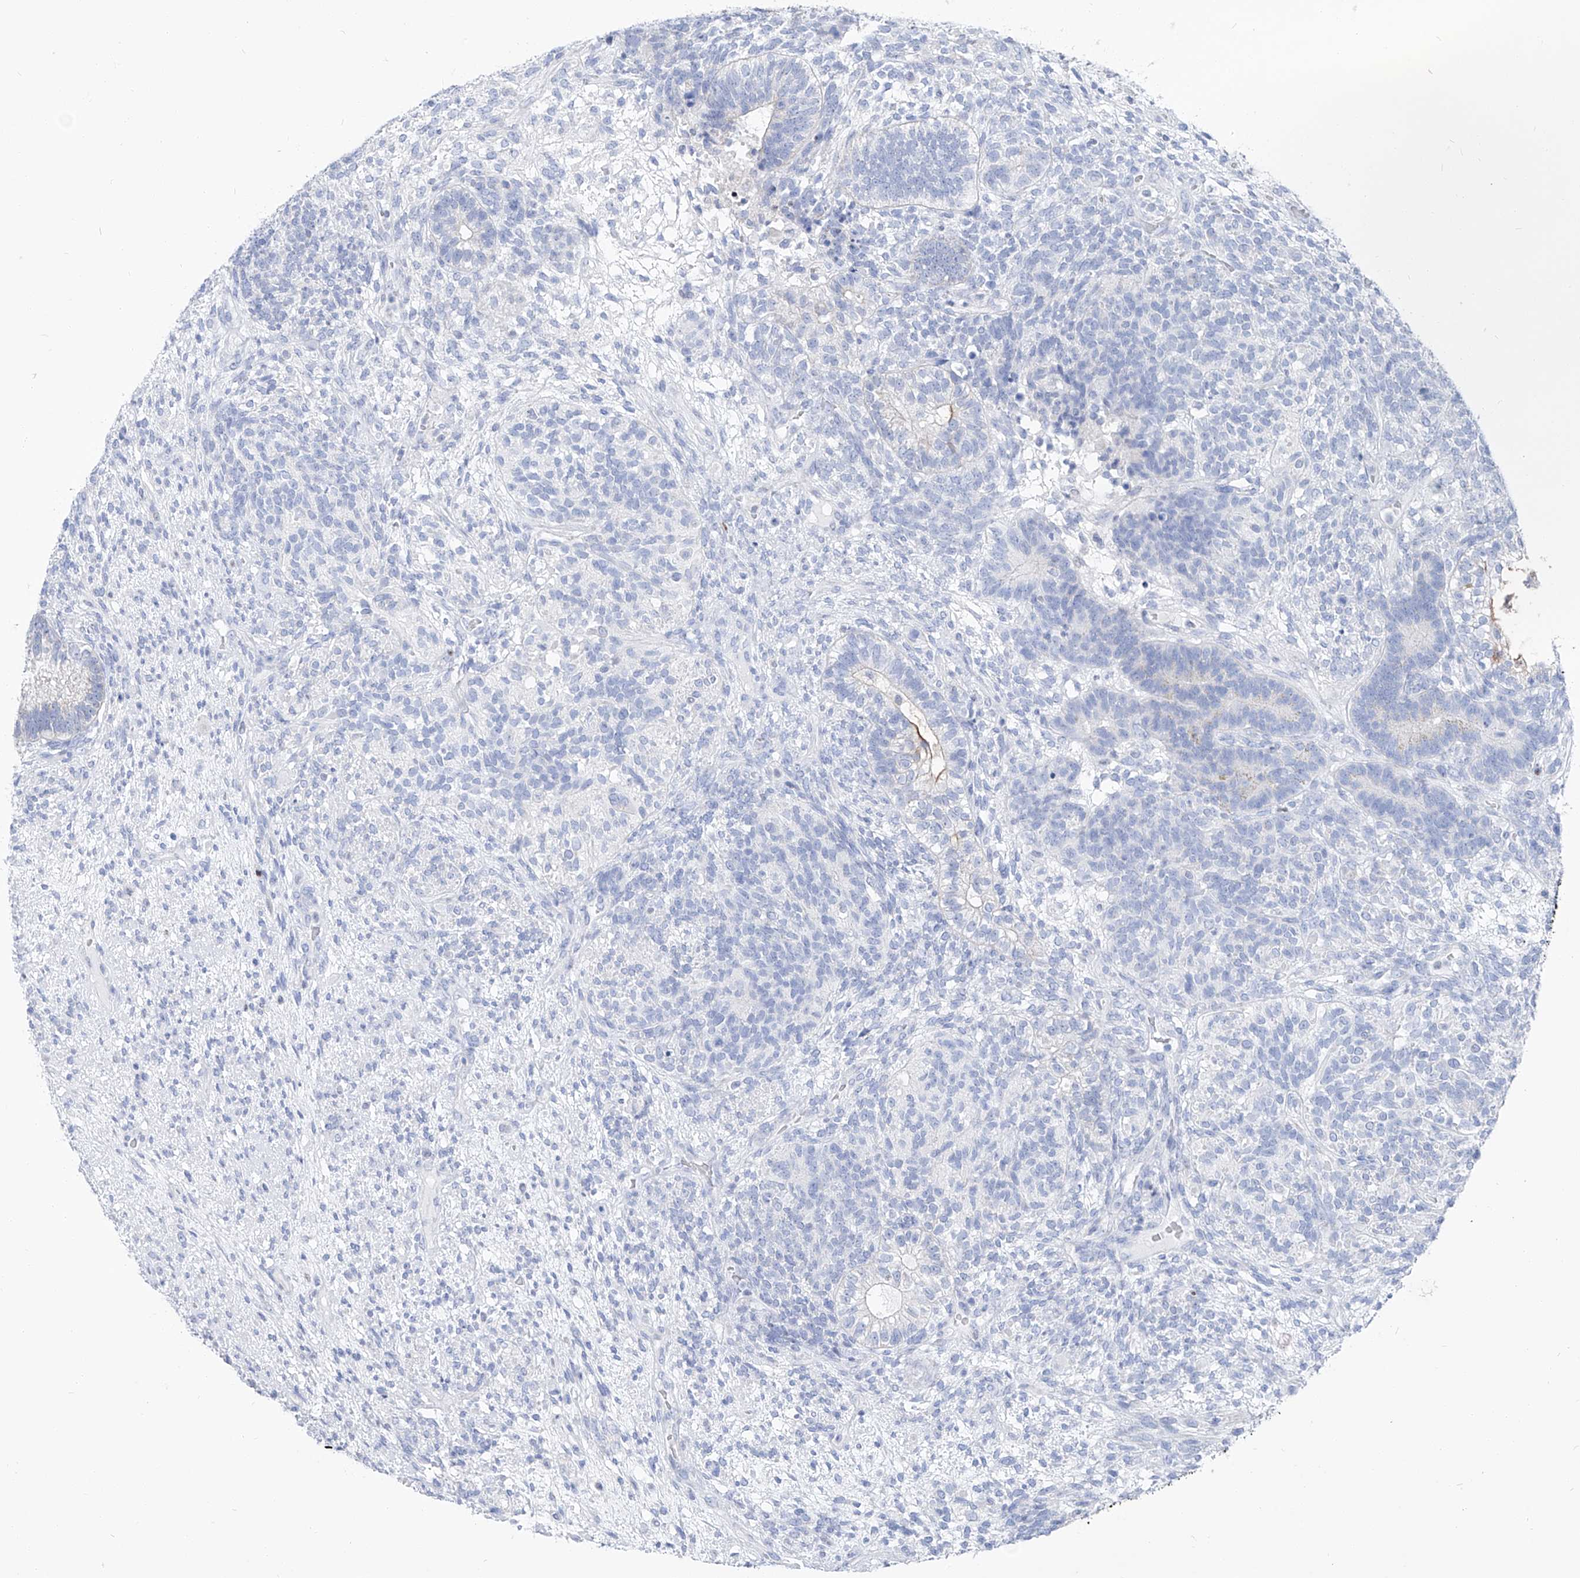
{"staining": {"intensity": "negative", "quantity": "none", "location": "none"}, "tissue": "testis cancer", "cell_type": "Tumor cells", "image_type": "cancer", "snomed": [{"axis": "morphology", "description": "Seminoma, NOS"}, {"axis": "morphology", "description": "Carcinoma, Embryonal, NOS"}, {"axis": "topography", "description": "Testis"}], "caption": "The histopathology image reveals no significant staining in tumor cells of testis embryonal carcinoma.", "gene": "FRS3", "patient": {"sex": "male", "age": 28}}